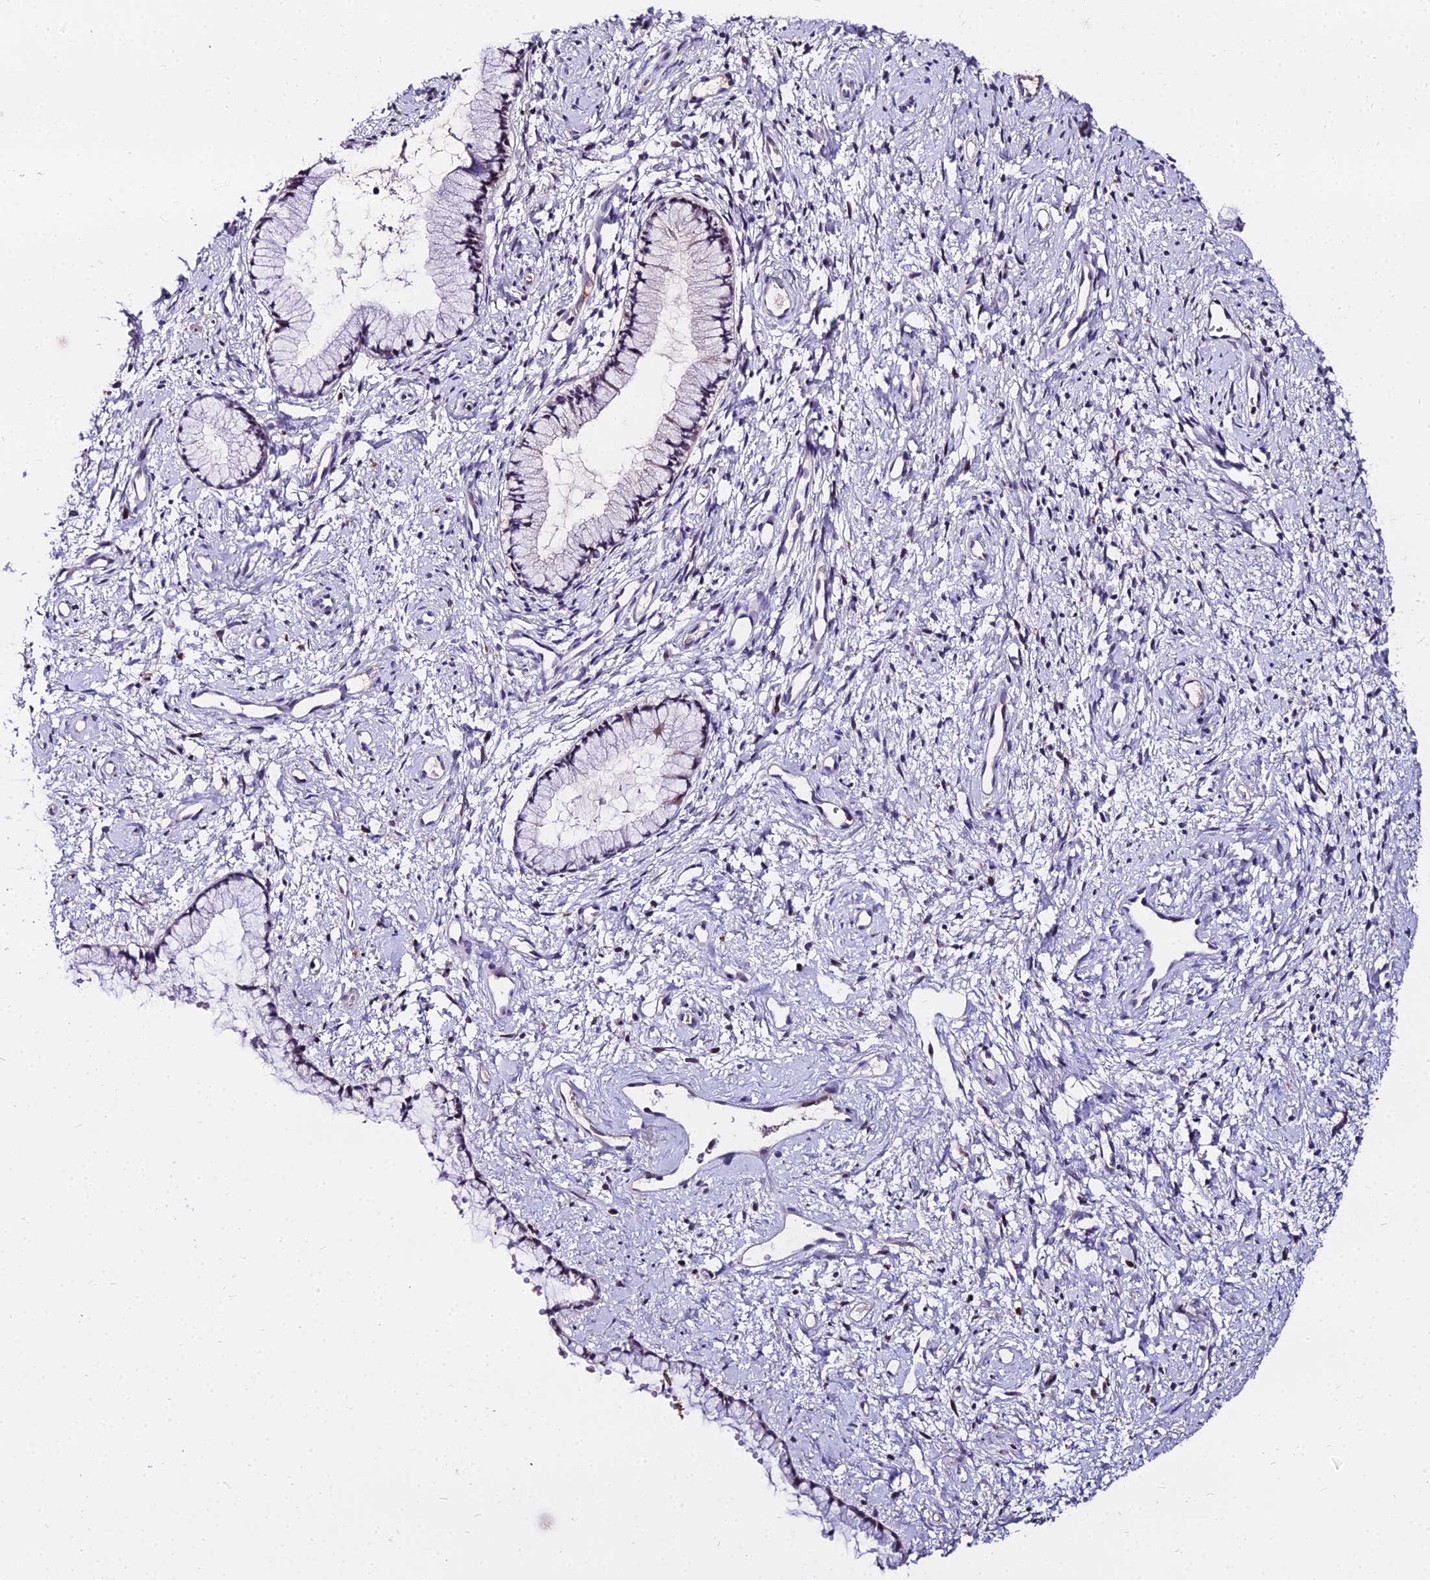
{"staining": {"intensity": "moderate", "quantity": "<25%", "location": "nuclear"}, "tissue": "cervix", "cell_type": "Glandular cells", "image_type": "normal", "snomed": [{"axis": "morphology", "description": "Normal tissue, NOS"}, {"axis": "topography", "description": "Cervix"}], "caption": "High-power microscopy captured an IHC histopathology image of unremarkable cervix, revealing moderate nuclear positivity in about <25% of glandular cells.", "gene": "TRIML2", "patient": {"sex": "female", "age": 57}}